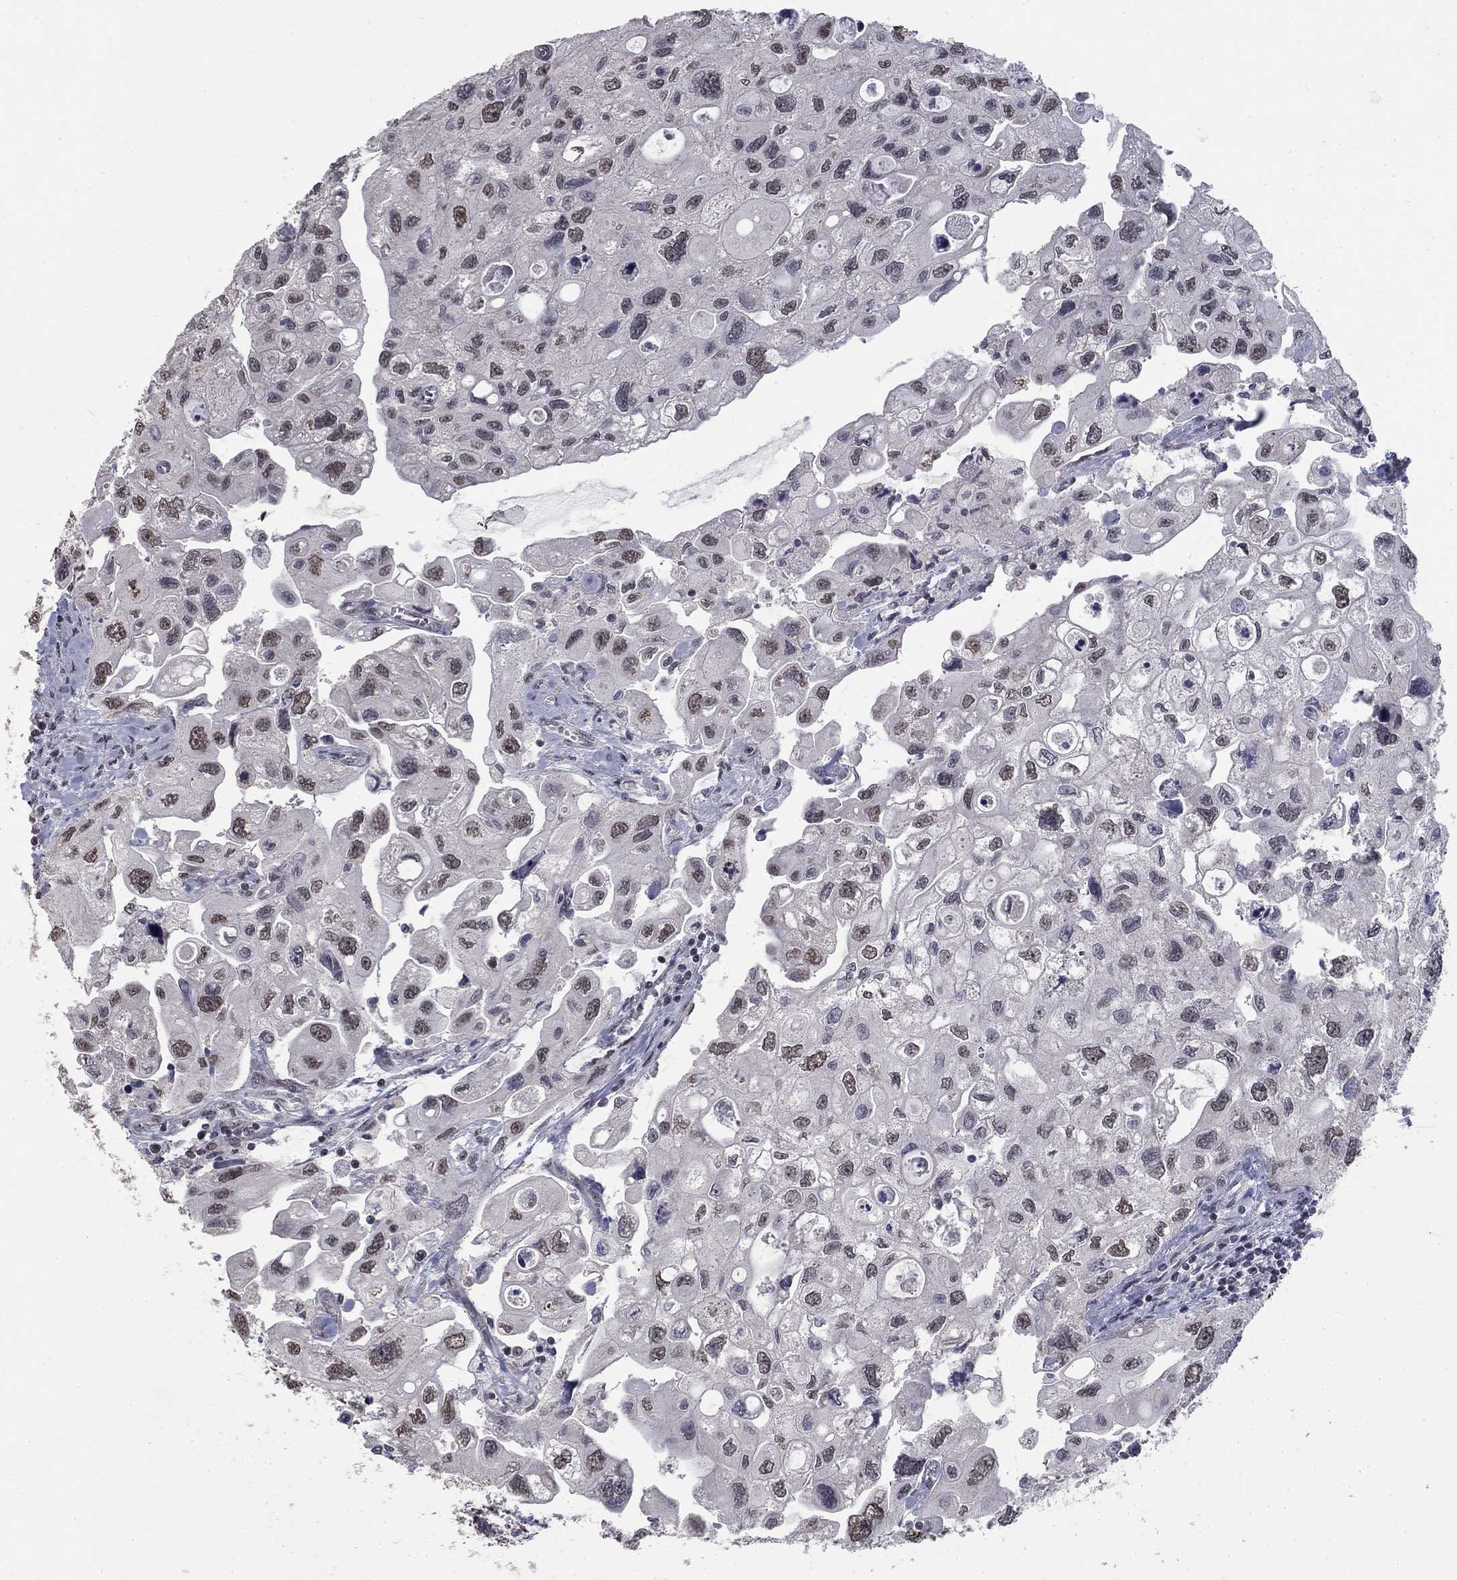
{"staining": {"intensity": "weak", "quantity": "25%-75%", "location": "nuclear"}, "tissue": "urothelial cancer", "cell_type": "Tumor cells", "image_type": "cancer", "snomed": [{"axis": "morphology", "description": "Urothelial carcinoma, High grade"}, {"axis": "topography", "description": "Urinary bladder"}], "caption": "High-grade urothelial carcinoma tissue reveals weak nuclear expression in approximately 25%-75% of tumor cells, visualized by immunohistochemistry. The protein of interest is shown in brown color, while the nuclei are stained blue.", "gene": "SPATA33", "patient": {"sex": "male", "age": 59}}